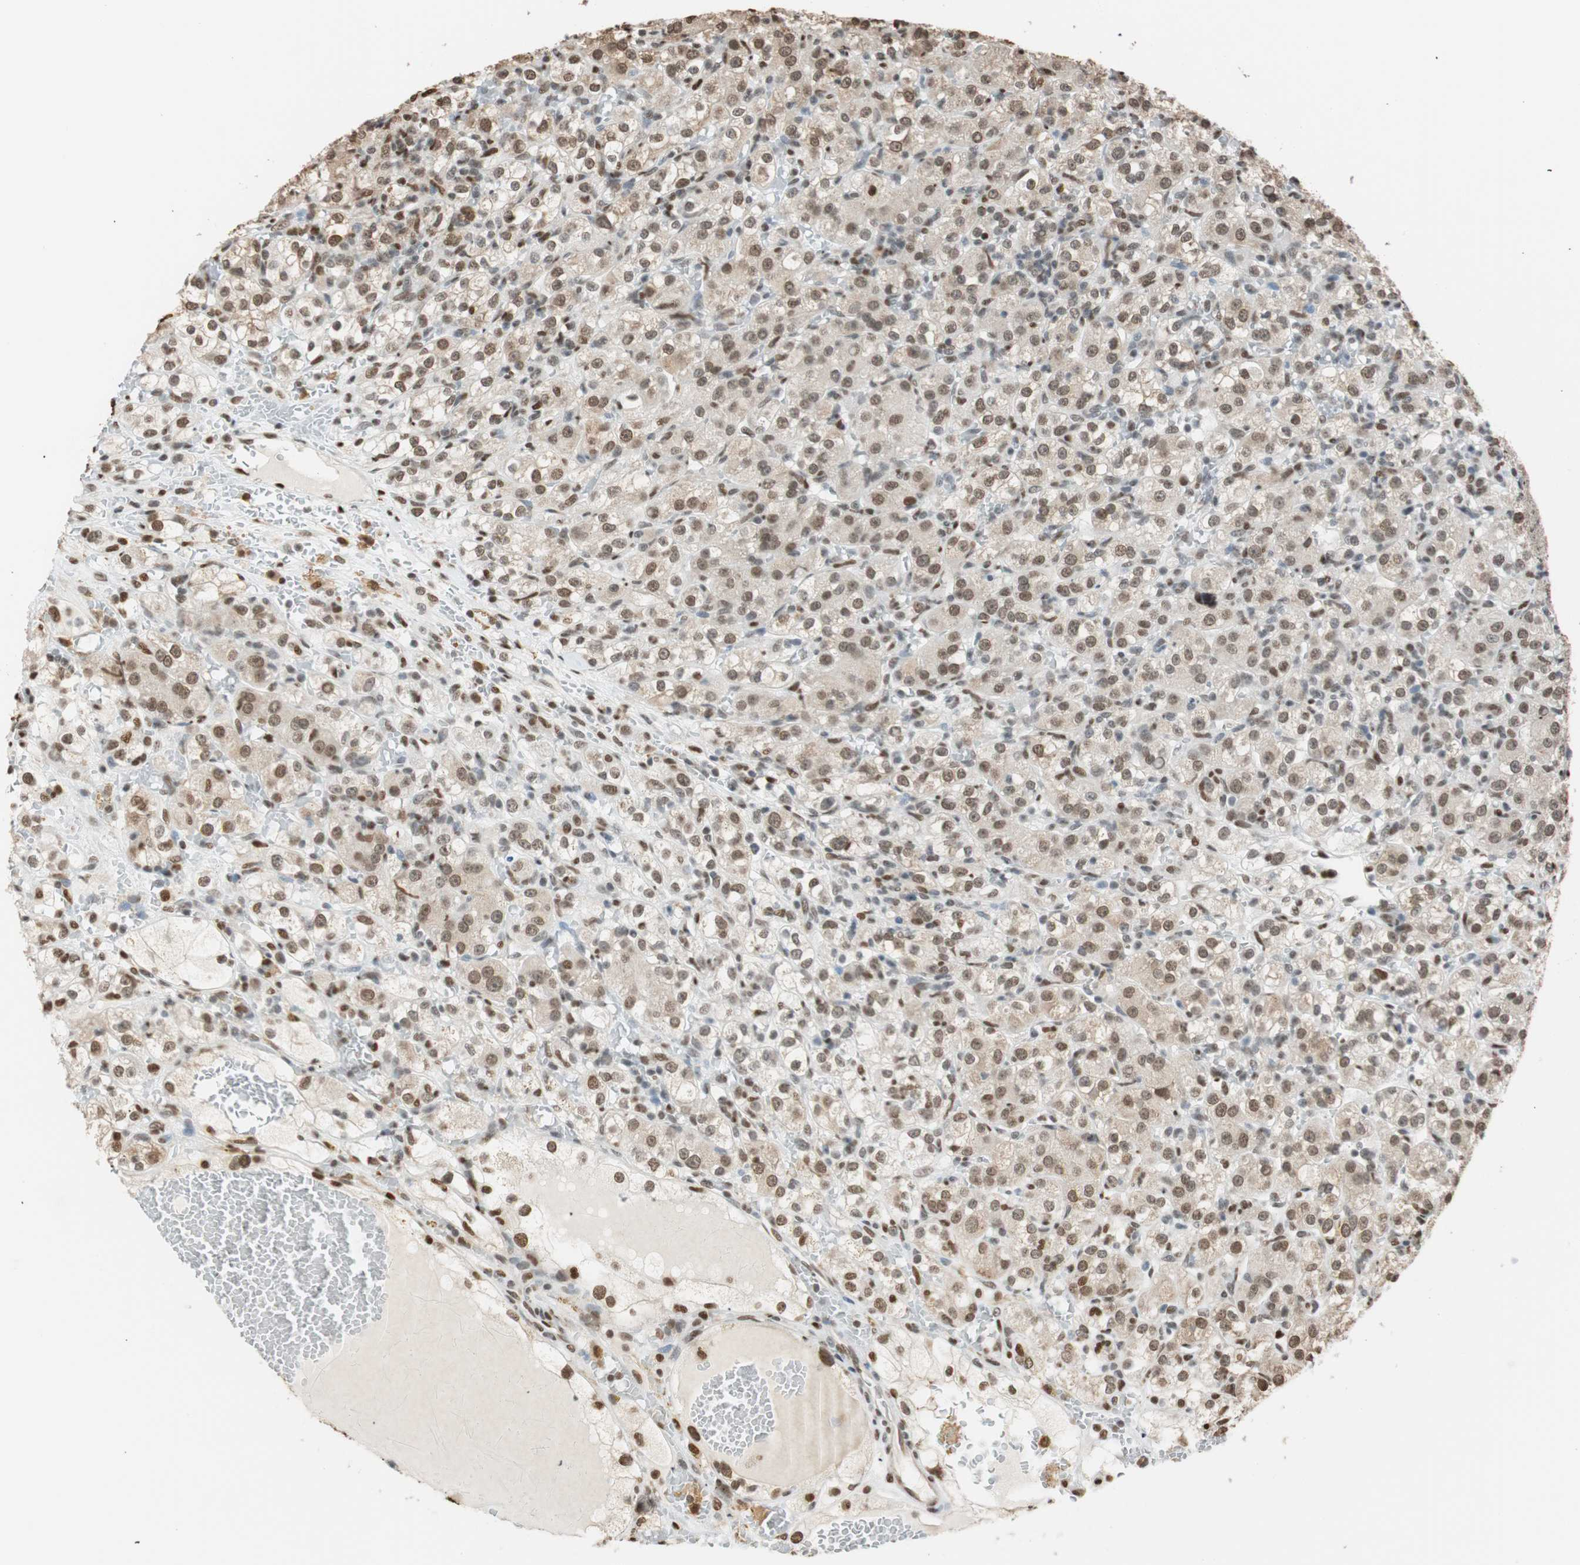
{"staining": {"intensity": "moderate", "quantity": "25%-75%", "location": "cytoplasmic/membranous,nuclear"}, "tissue": "renal cancer", "cell_type": "Tumor cells", "image_type": "cancer", "snomed": [{"axis": "morphology", "description": "Normal tissue, NOS"}, {"axis": "morphology", "description": "Adenocarcinoma, NOS"}, {"axis": "topography", "description": "Kidney"}], "caption": "An image showing moderate cytoplasmic/membranous and nuclear expression in approximately 25%-75% of tumor cells in adenocarcinoma (renal), as visualized by brown immunohistochemical staining.", "gene": "FANCG", "patient": {"sex": "male", "age": 61}}